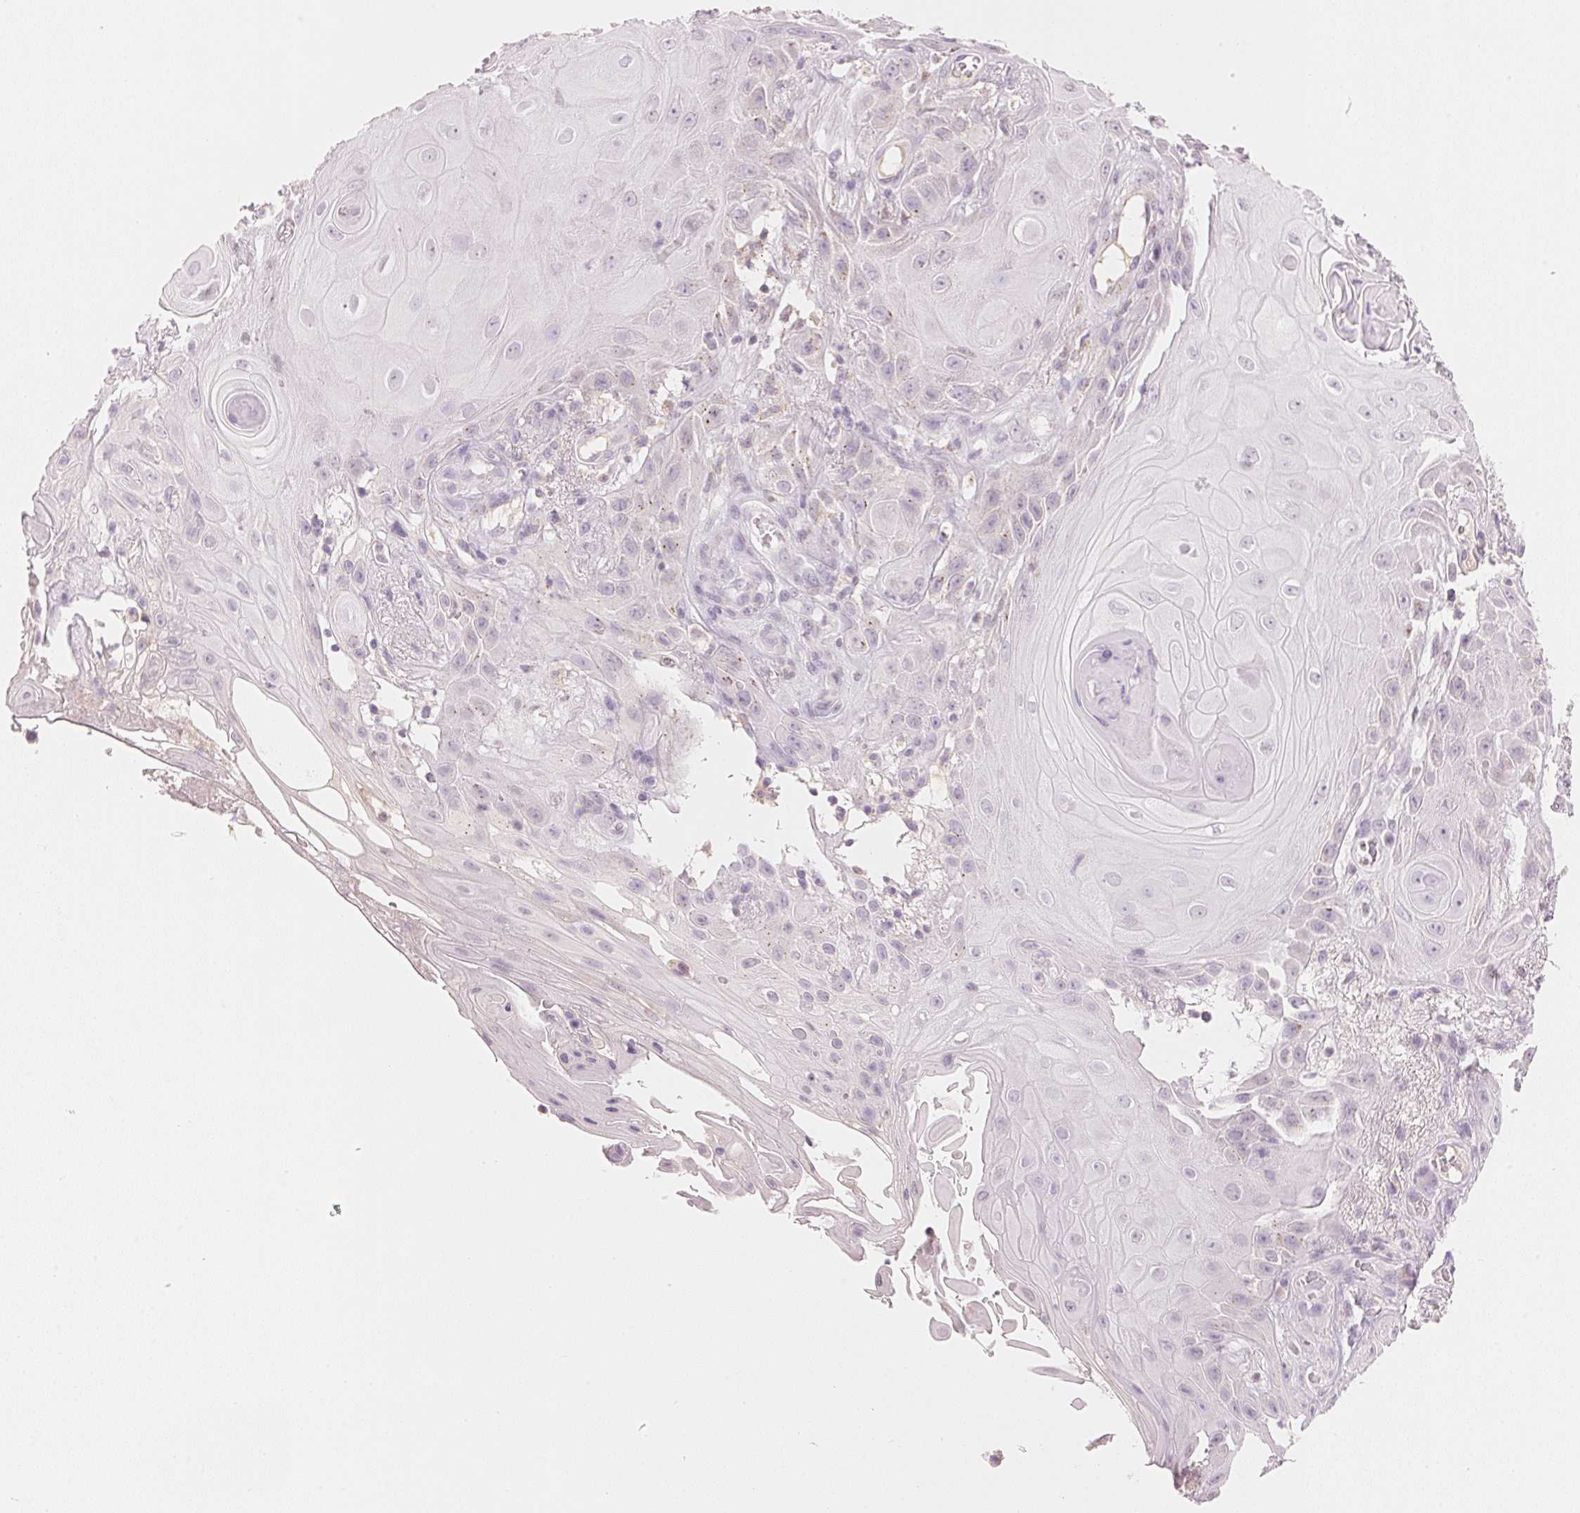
{"staining": {"intensity": "negative", "quantity": "none", "location": "none"}, "tissue": "skin cancer", "cell_type": "Tumor cells", "image_type": "cancer", "snomed": [{"axis": "morphology", "description": "Squamous cell carcinoma, NOS"}, {"axis": "topography", "description": "Skin"}], "caption": "Photomicrograph shows no protein positivity in tumor cells of skin cancer (squamous cell carcinoma) tissue.", "gene": "HOXB13", "patient": {"sex": "male", "age": 62}}